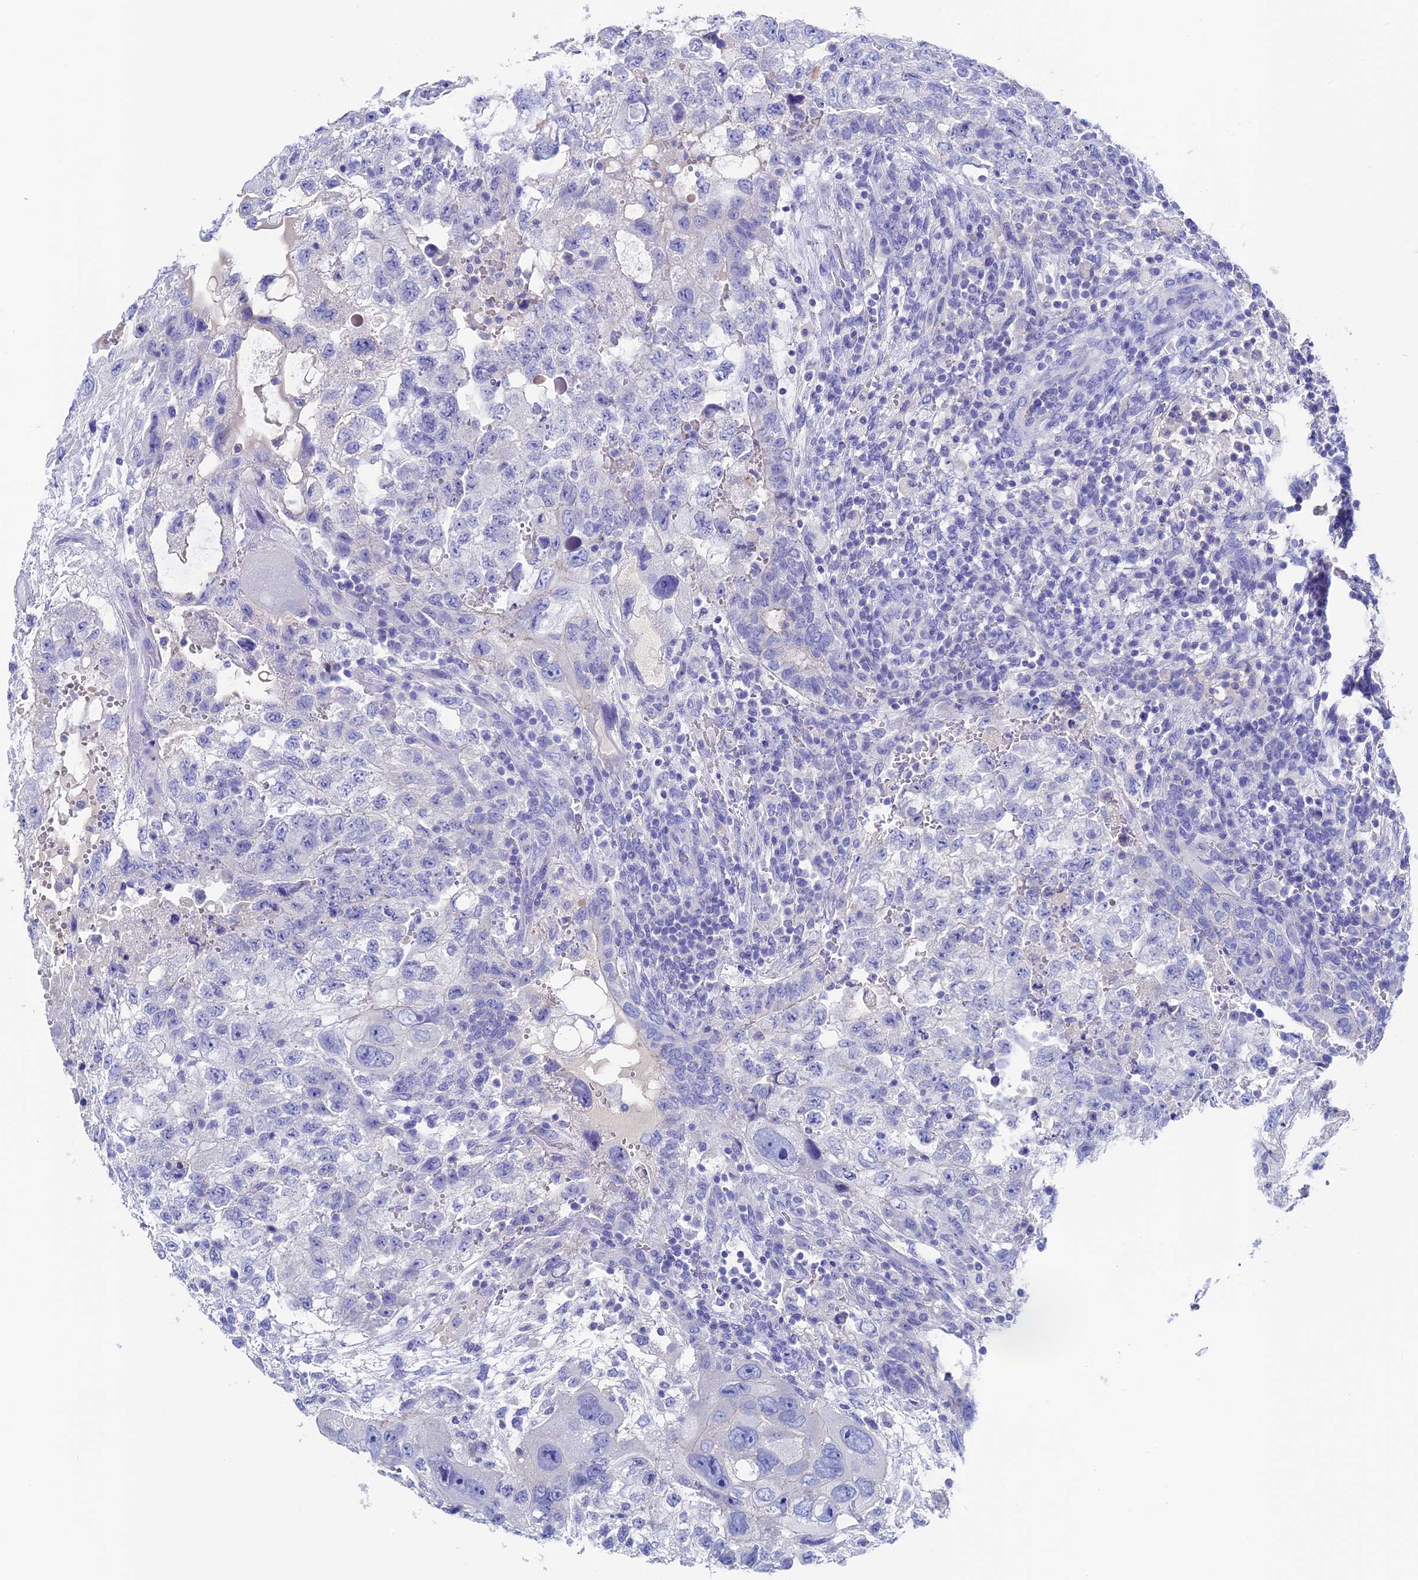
{"staining": {"intensity": "negative", "quantity": "none", "location": "none"}, "tissue": "testis cancer", "cell_type": "Tumor cells", "image_type": "cancer", "snomed": [{"axis": "morphology", "description": "Carcinoma, Embryonal, NOS"}, {"axis": "topography", "description": "Testis"}], "caption": "Tumor cells are negative for protein expression in human testis embryonal carcinoma.", "gene": "UNC119", "patient": {"sex": "male", "age": 36}}